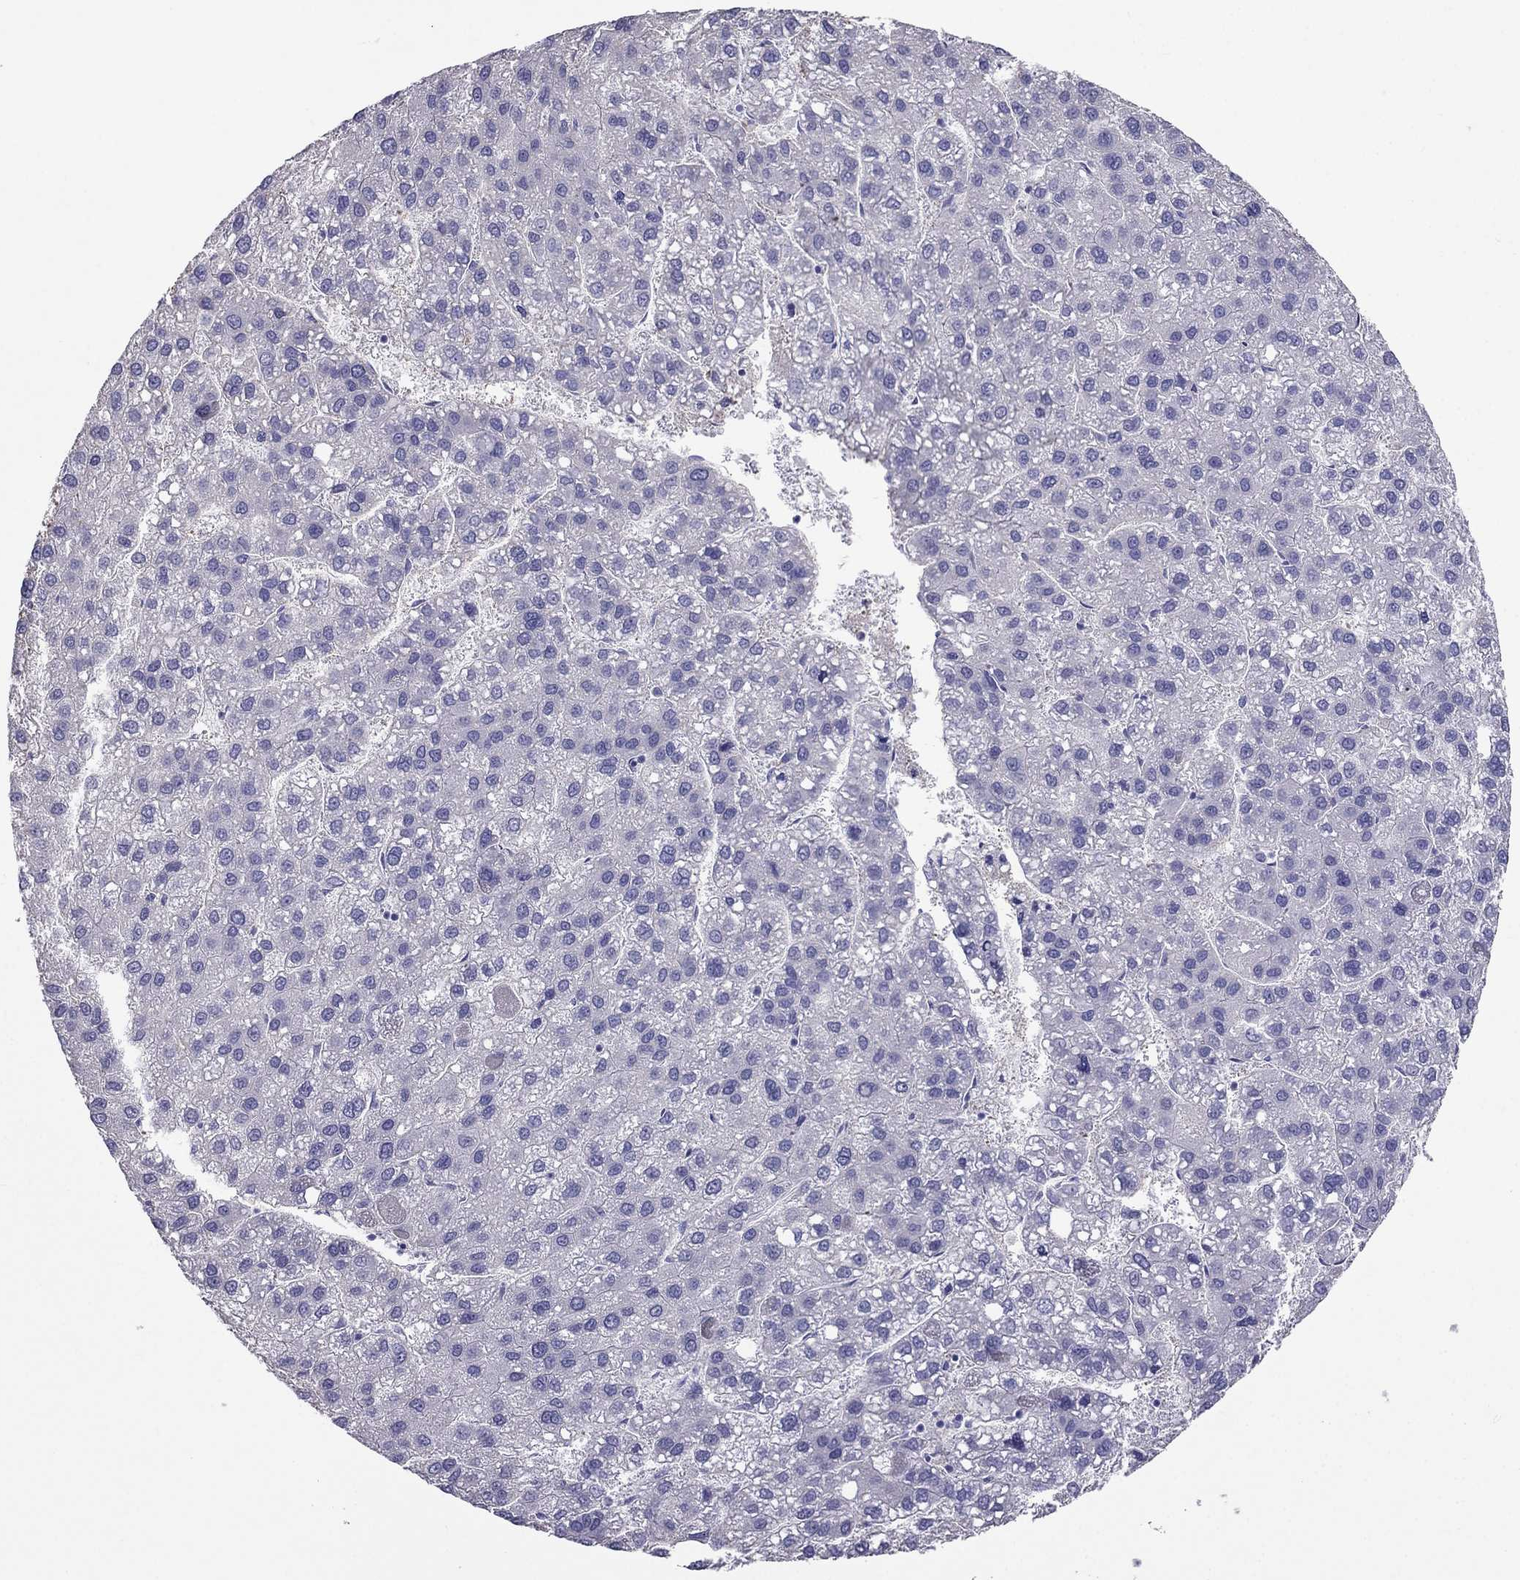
{"staining": {"intensity": "negative", "quantity": "none", "location": "none"}, "tissue": "liver cancer", "cell_type": "Tumor cells", "image_type": "cancer", "snomed": [{"axis": "morphology", "description": "Carcinoma, Hepatocellular, NOS"}, {"axis": "topography", "description": "Liver"}], "caption": "DAB (3,3'-diaminobenzidine) immunohistochemical staining of liver cancer shows no significant expression in tumor cells.", "gene": "TBC1D21", "patient": {"sex": "female", "age": 82}}